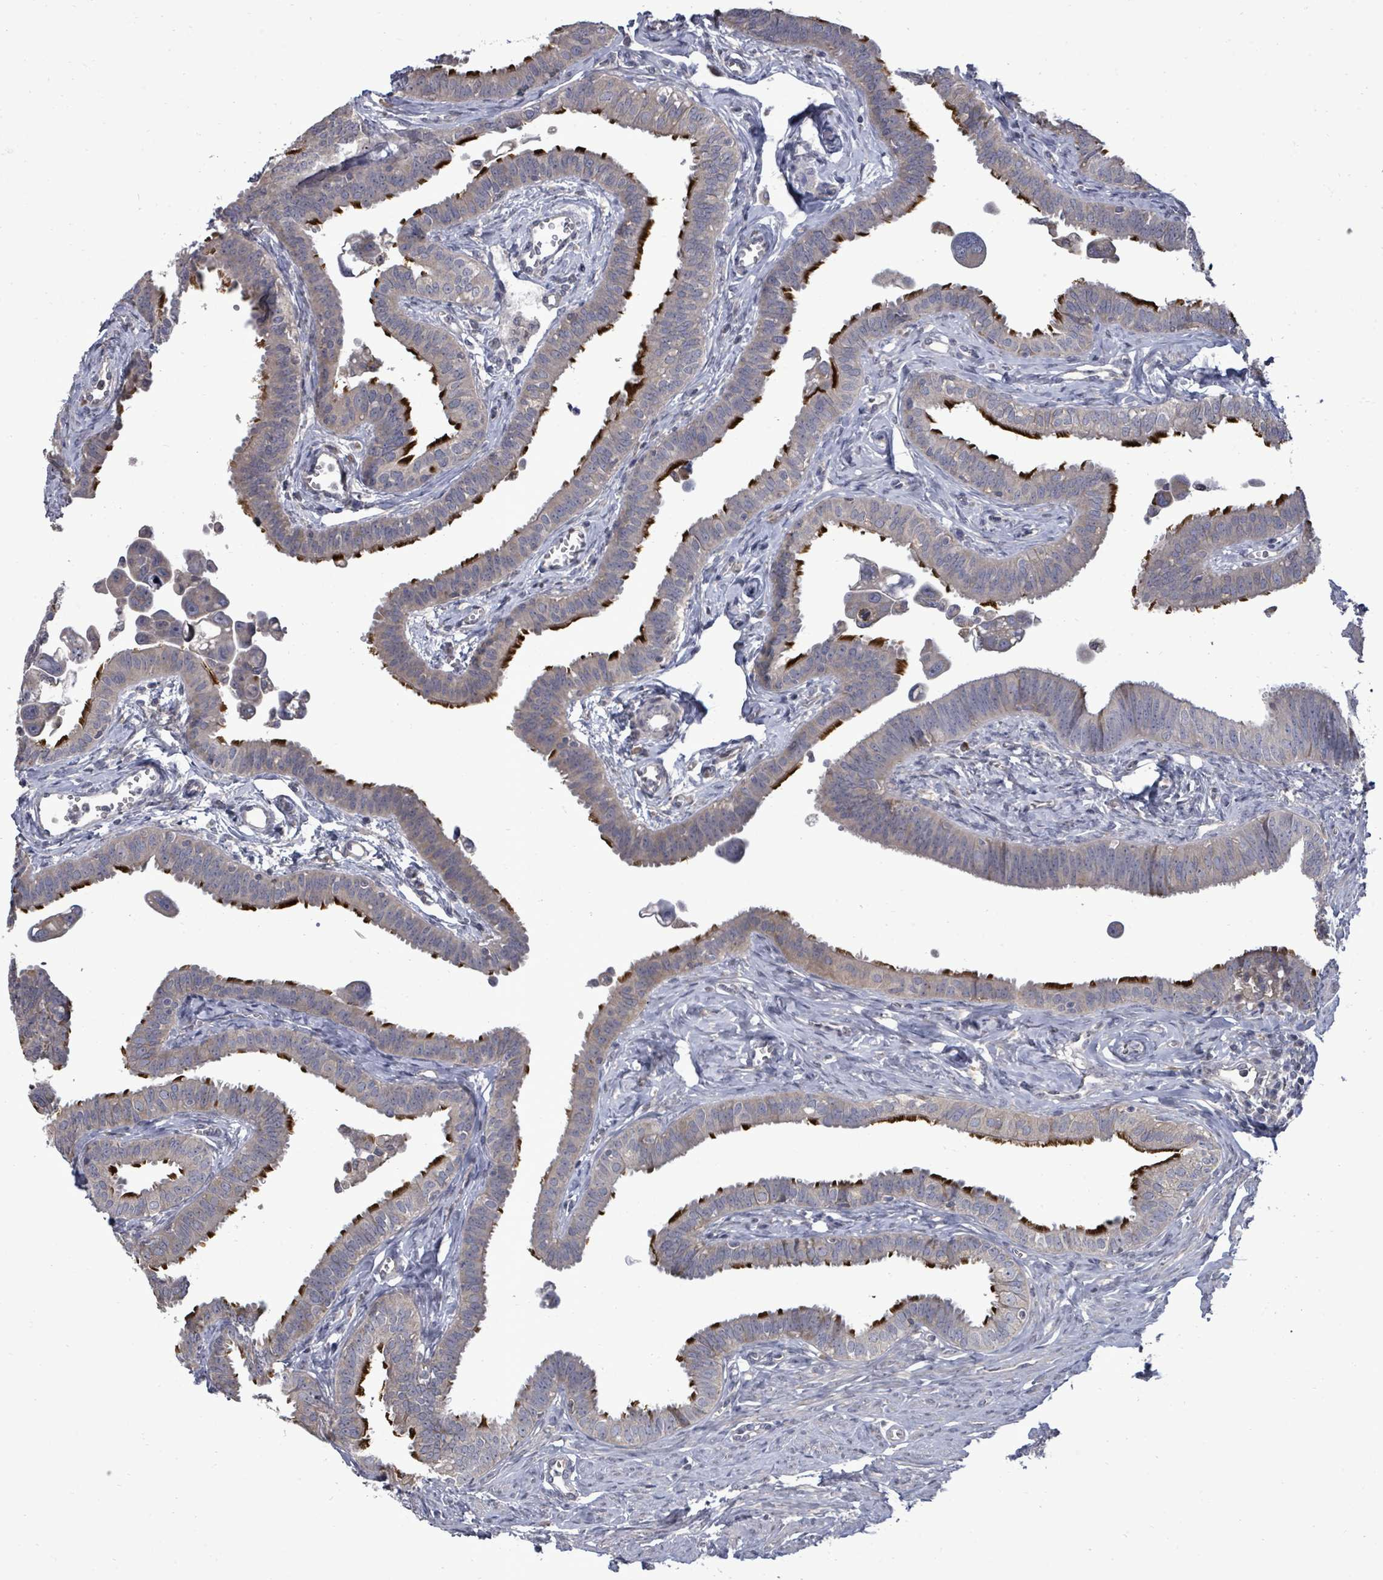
{"staining": {"intensity": "strong", "quantity": "25%-75%", "location": "cytoplasmic/membranous"}, "tissue": "fallopian tube", "cell_type": "Glandular cells", "image_type": "normal", "snomed": [{"axis": "morphology", "description": "Normal tissue, NOS"}, {"axis": "morphology", "description": "Carcinoma, NOS"}, {"axis": "topography", "description": "Fallopian tube"}, {"axis": "topography", "description": "Ovary"}], "caption": "The image shows immunohistochemical staining of normal fallopian tube. There is strong cytoplasmic/membranous expression is seen in about 25%-75% of glandular cells.", "gene": "POMGNT2", "patient": {"sex": "female", "age": 59}}